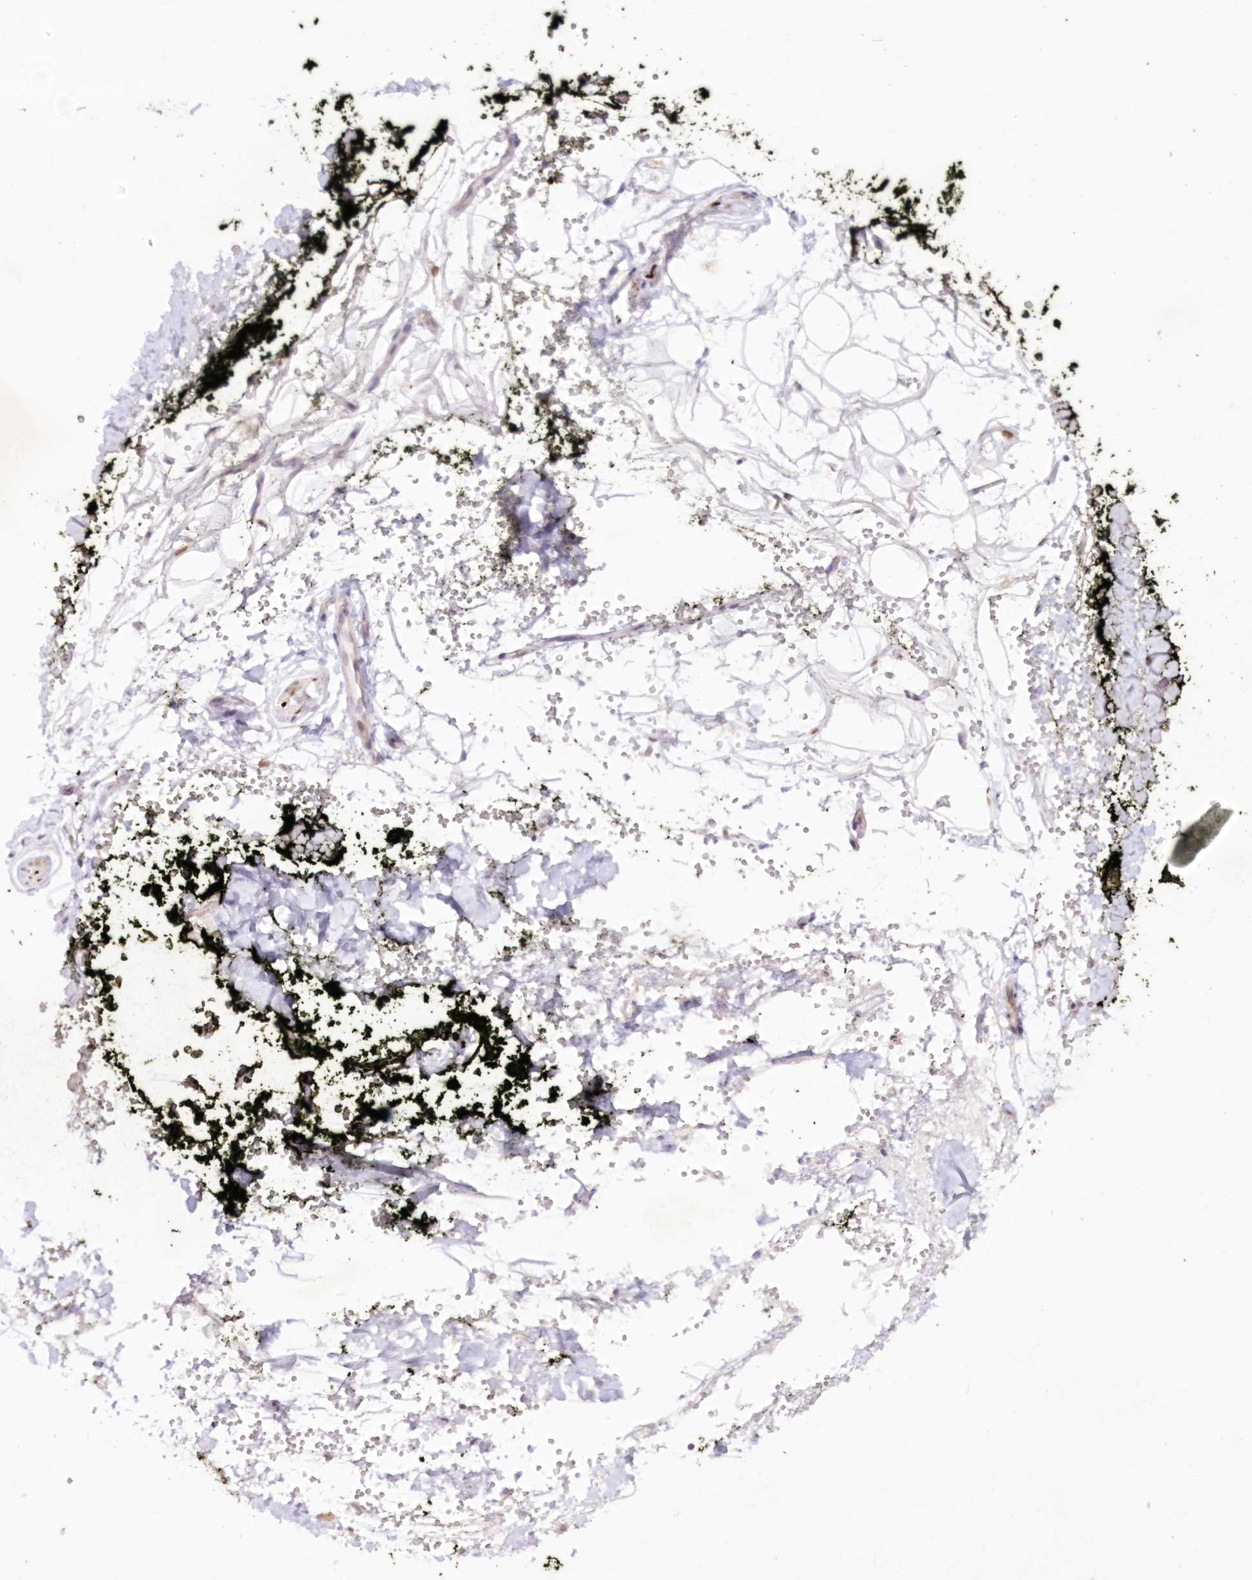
{"staining": {"intensity": "moderate", "quantity": "<25%", "location": "cytoplasmic/membranous"}, "tissue": "adipose tissue", "cell_type": "Adipocytes", "image_type": "normal", "snomed": [{"axis": "morphology", "description": "Normal tissue, NOS"}, {"axis": "morphology", "description": "Adenocarcinoma, NOS"}, {"axis": "topography", "description": "Pancreas"}, {"axis": "topography", "description": "Peripheral nerve tissue"}], "caption": "A photomicrograph of human adipose tissue stained for a protein exhibits moderate cytoplasmic/membranous brown staining in adipocytes.", "gene": "NEU4", "patient": {"sex": "male", "age": 59}}